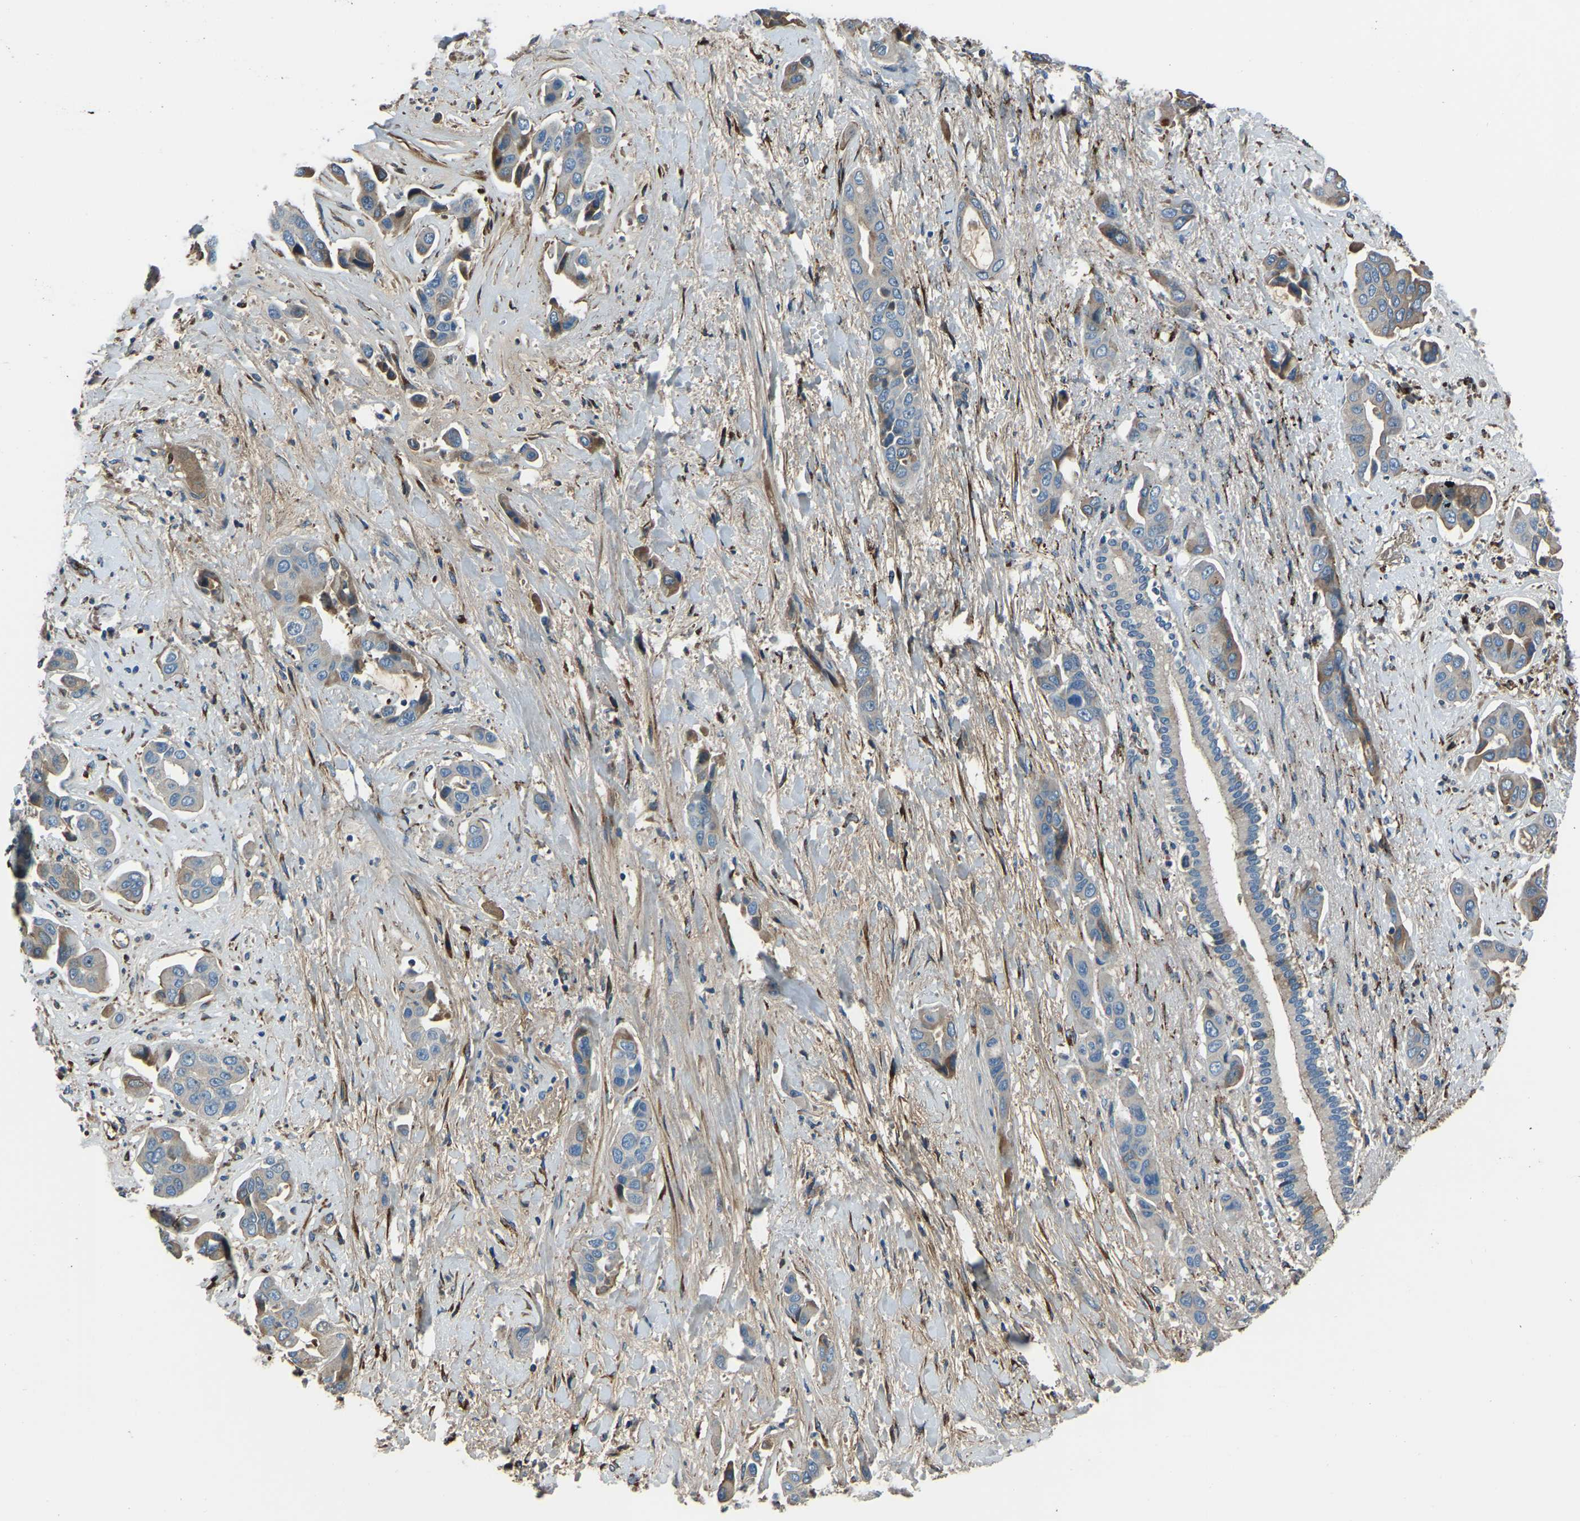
{"staining": {"intensity": "moderate", "quantity": "<25%", "location": "cytoplasmic/membranous"}, "tissue": "liver cancer", "cell_type": "Tumor cells", "image_type": "cancer", "snomed": [{"axis": "morphology", "description": "Cholangiocarcinoma"}, {"axis": "topography", "description": "Liver"}], "caption": "About <25% of tumor cells in liver cancer (cholangiocarcinoma) exhibit moderate cytoplasmic/membranous protein staining as visualized by brown immunohistochemical staining.", "gene": "COL3A1", "patient": {"sex": "female", "age": 52}}